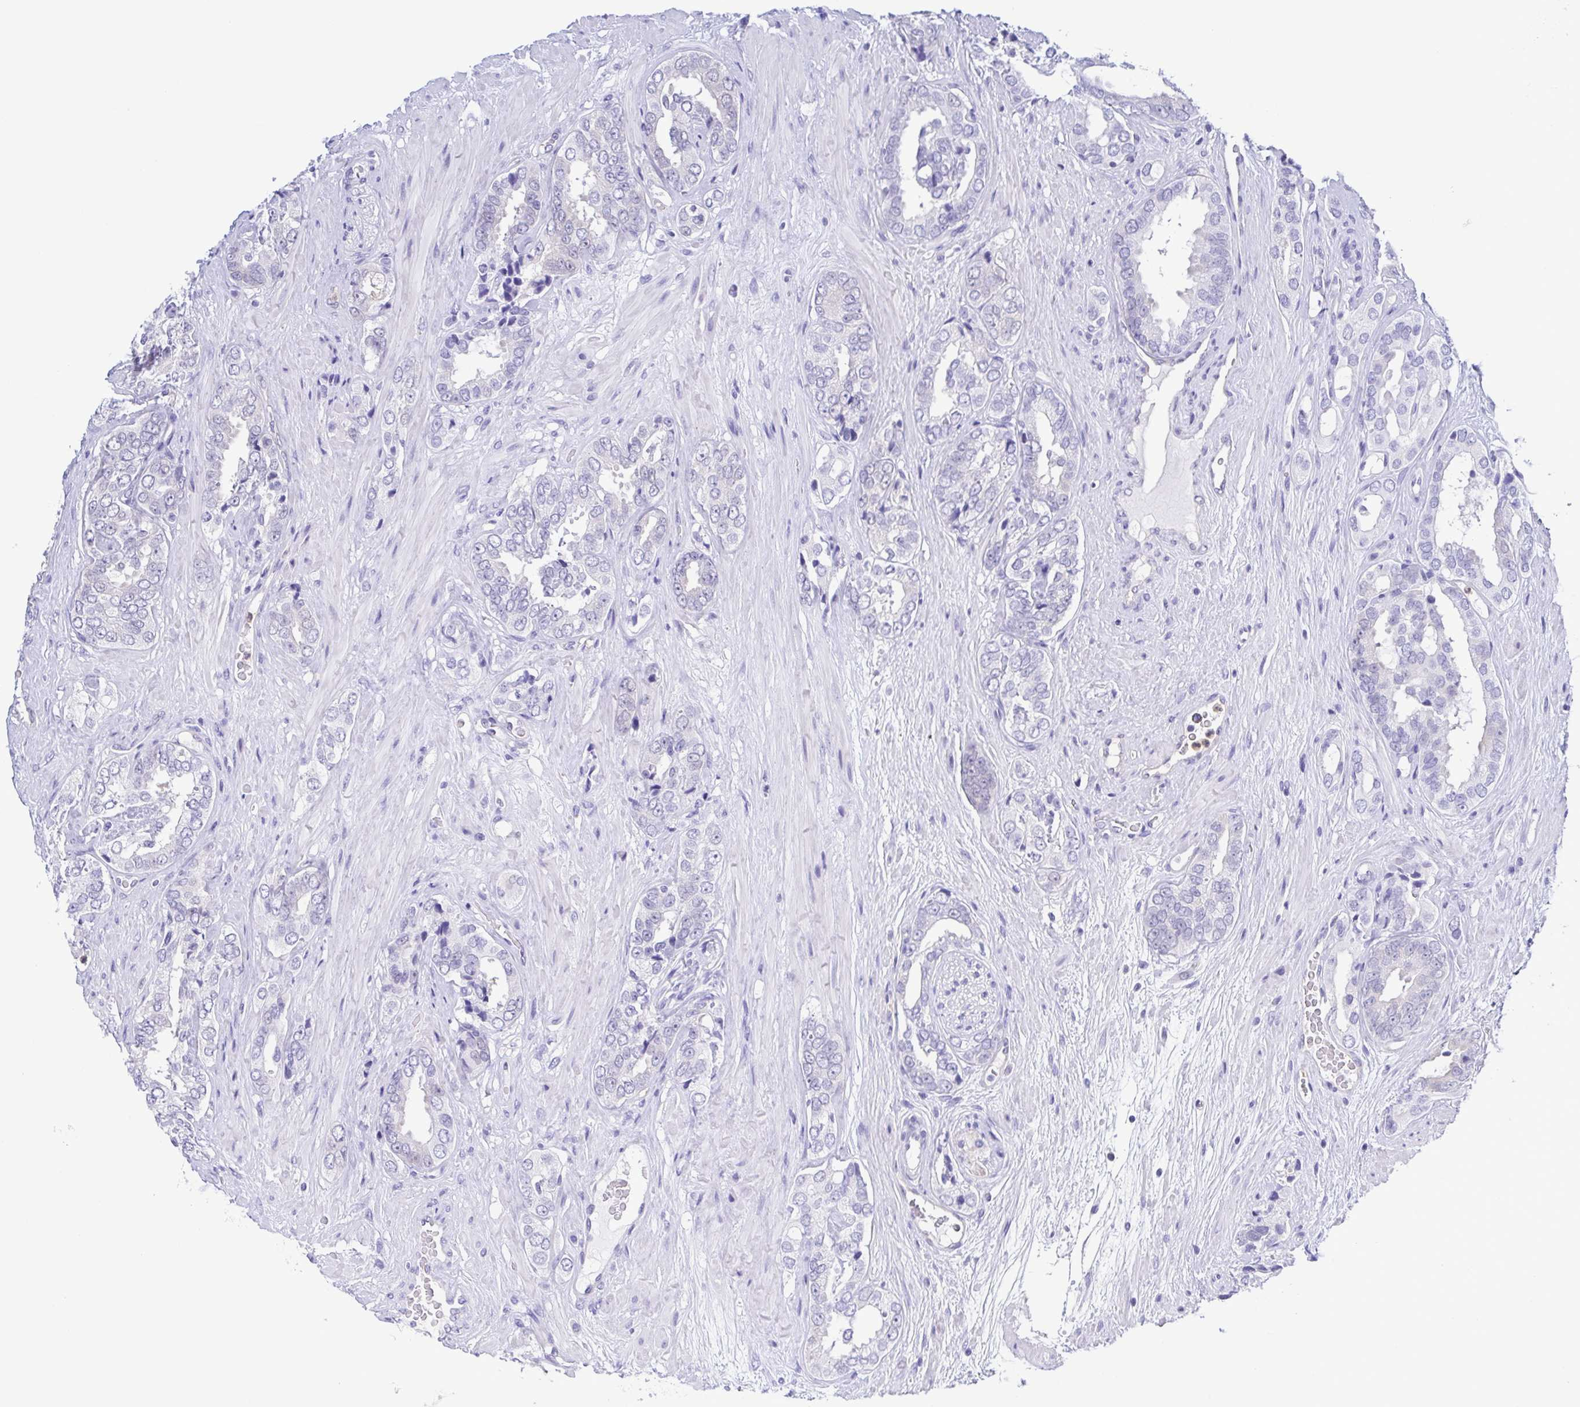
{"staining": {"intensity": "weak", "quantity": "<25%", "location": "nuclear"}, "tissue": "prostate cancer", "cell_type": "Tumor cells", "image_type": "cancer", "snomed": [{"axis": "morphology", "description": "Adenocarcinoma, High grade"}, {"axis": "topography", "description": "Prostate"}], "caption": "This is an immunohistochemistry (IHC) image of prostate adenocarcinoma (high-grade). There is no expression in tumor cells.", "gene": "LDHC", "patient": {"sex": "male", "age": 71}}